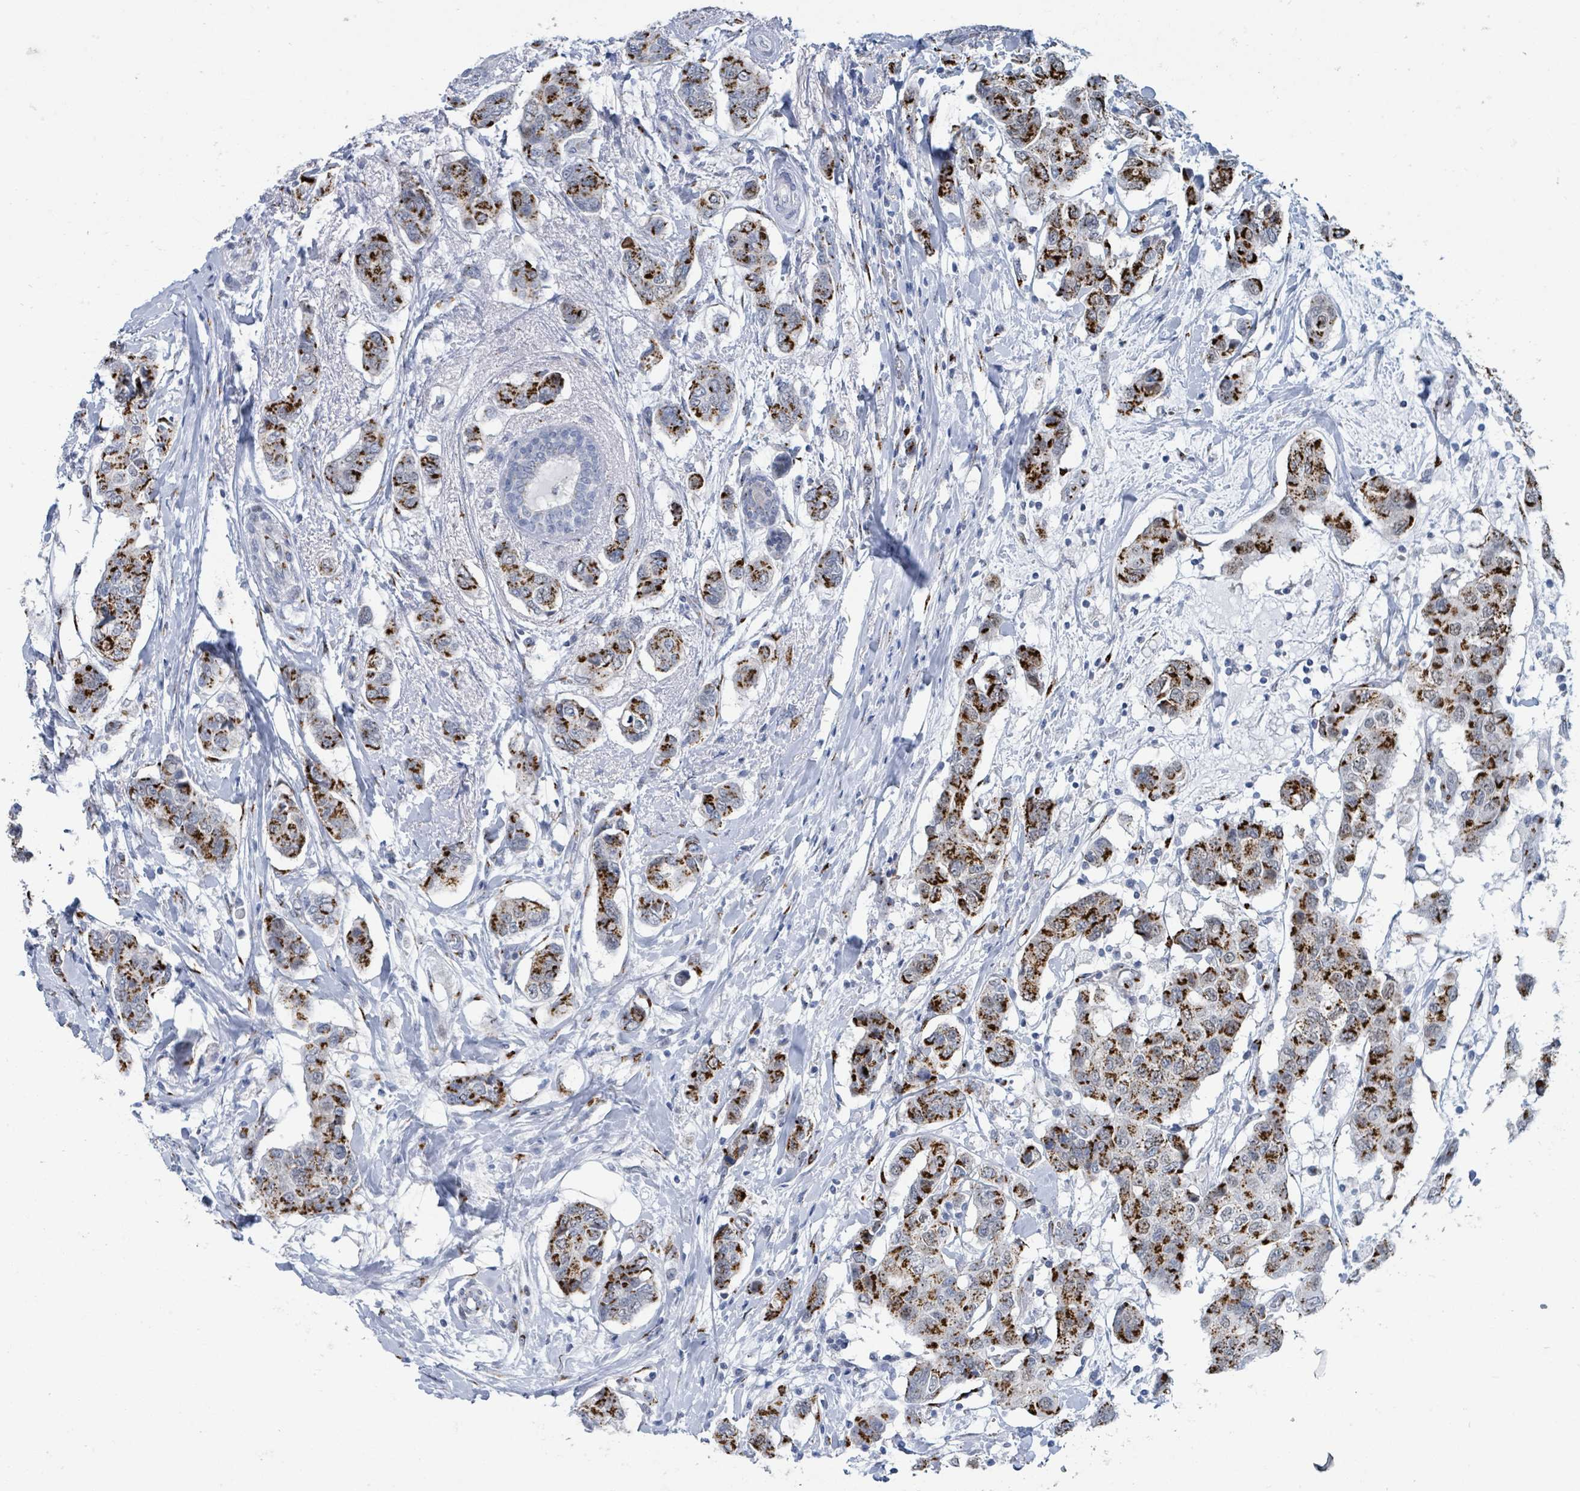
{"staining": {"intensity": "strong", "quantity": "25%-75%", "location": "cytoplasmic/membranous"}, "tissue": "breast cancer", "cell_type": "Tumor cells", "image_type": "cancer", "snomed": [{"axis": "morphology", "description": "Lobular carcinoma"}, {"axis": "topography", "description": "Breast"}], "caption": "High-magnification brightfield microscopy of breast cancer stained with DAB (3,3'-diaminobenzidine) (brown) and counterstained with hematoxylin (blue). tumor cells exhibit strong cytoplasmic/membranous positivity is seen in approximately25%-75% of cells.", "gene": "DCAF5", "patient": {"sex": "female", "age": 51}}